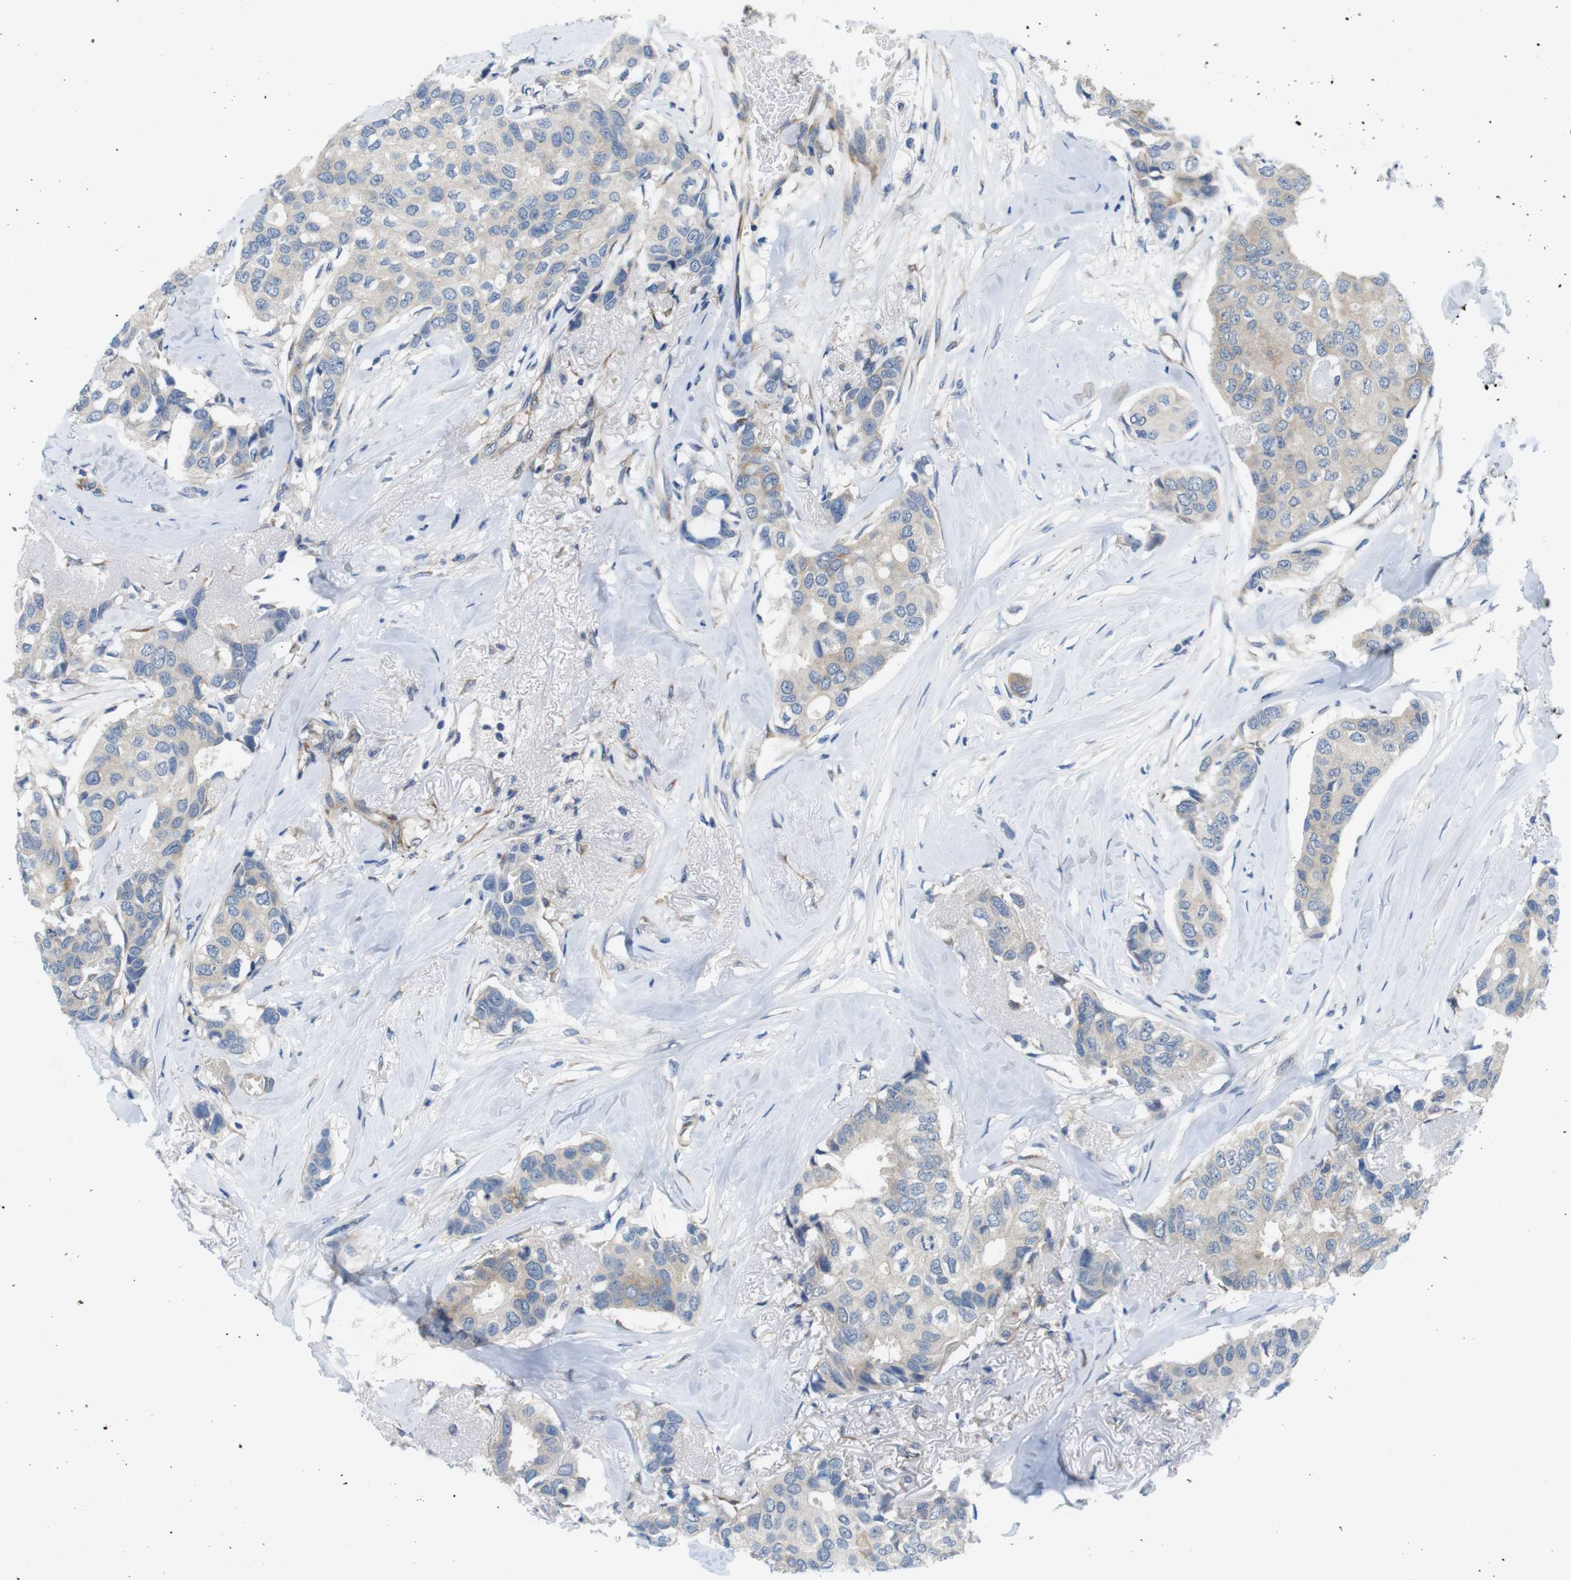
{"staining": {"intensity": "weak", "quantity": ">75%", "location": "cytoplasmic/membranous"}, "tissue": "breast cancer", "cell_type": "Tumor cells", "image_type": "cancer", "snomed": [{"axis": "morphology", "description": "Duct carcinoma"}, {"axis": "topography", "description": "Breast"}], "caption": "A high-resolution image shows immunohistochemistry staining of breast invasive ductal carcinoma, which exhibits weak cytoplasmic/membranous expression in approximately >75% of tumor cells. Nuclei are stained in blue.", "gene": "DCLK1", "patient": {"sex": "female", "age": 80}}